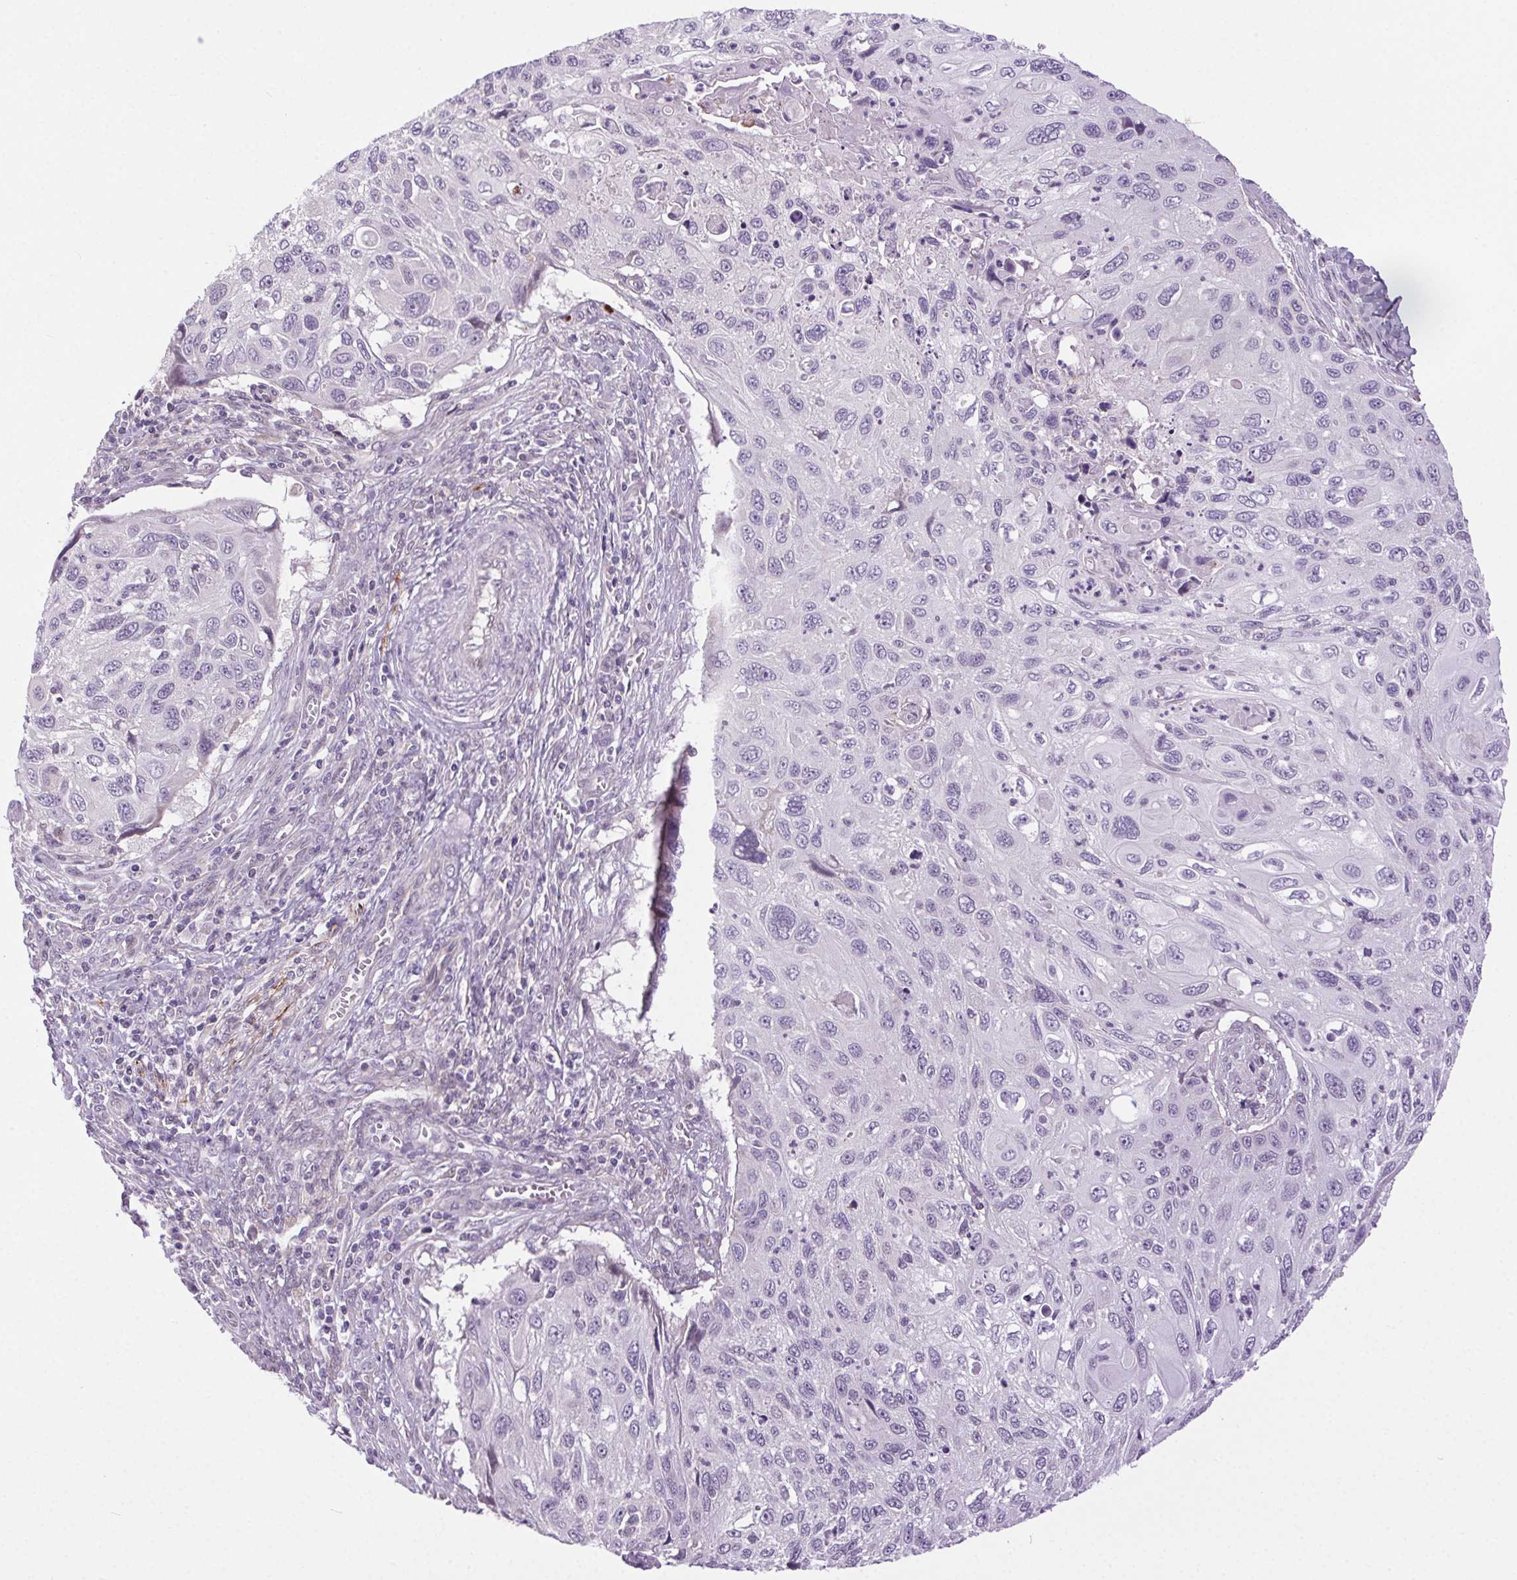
{"staining": {"intensity": "negative", "quantity": "none", "location": "none"}, "tissue": "cervical cancer", "cell_type": "Tumor cells", "image_type": "cancer", "snomed": [{"axis": "morphology", "description": "Squamous cell carcinoma, NOS"}, {"axis": "topography", "description": "Cervix"}], "caption": "Immunohistochemistry (IHC) histopathology image of cervical squamous cell carcinoma stained for a protein (brown), which demonstrates no expression in tumor cells.", "gene": "SYT11", "patient": {"sex": "female", "age": 70}}